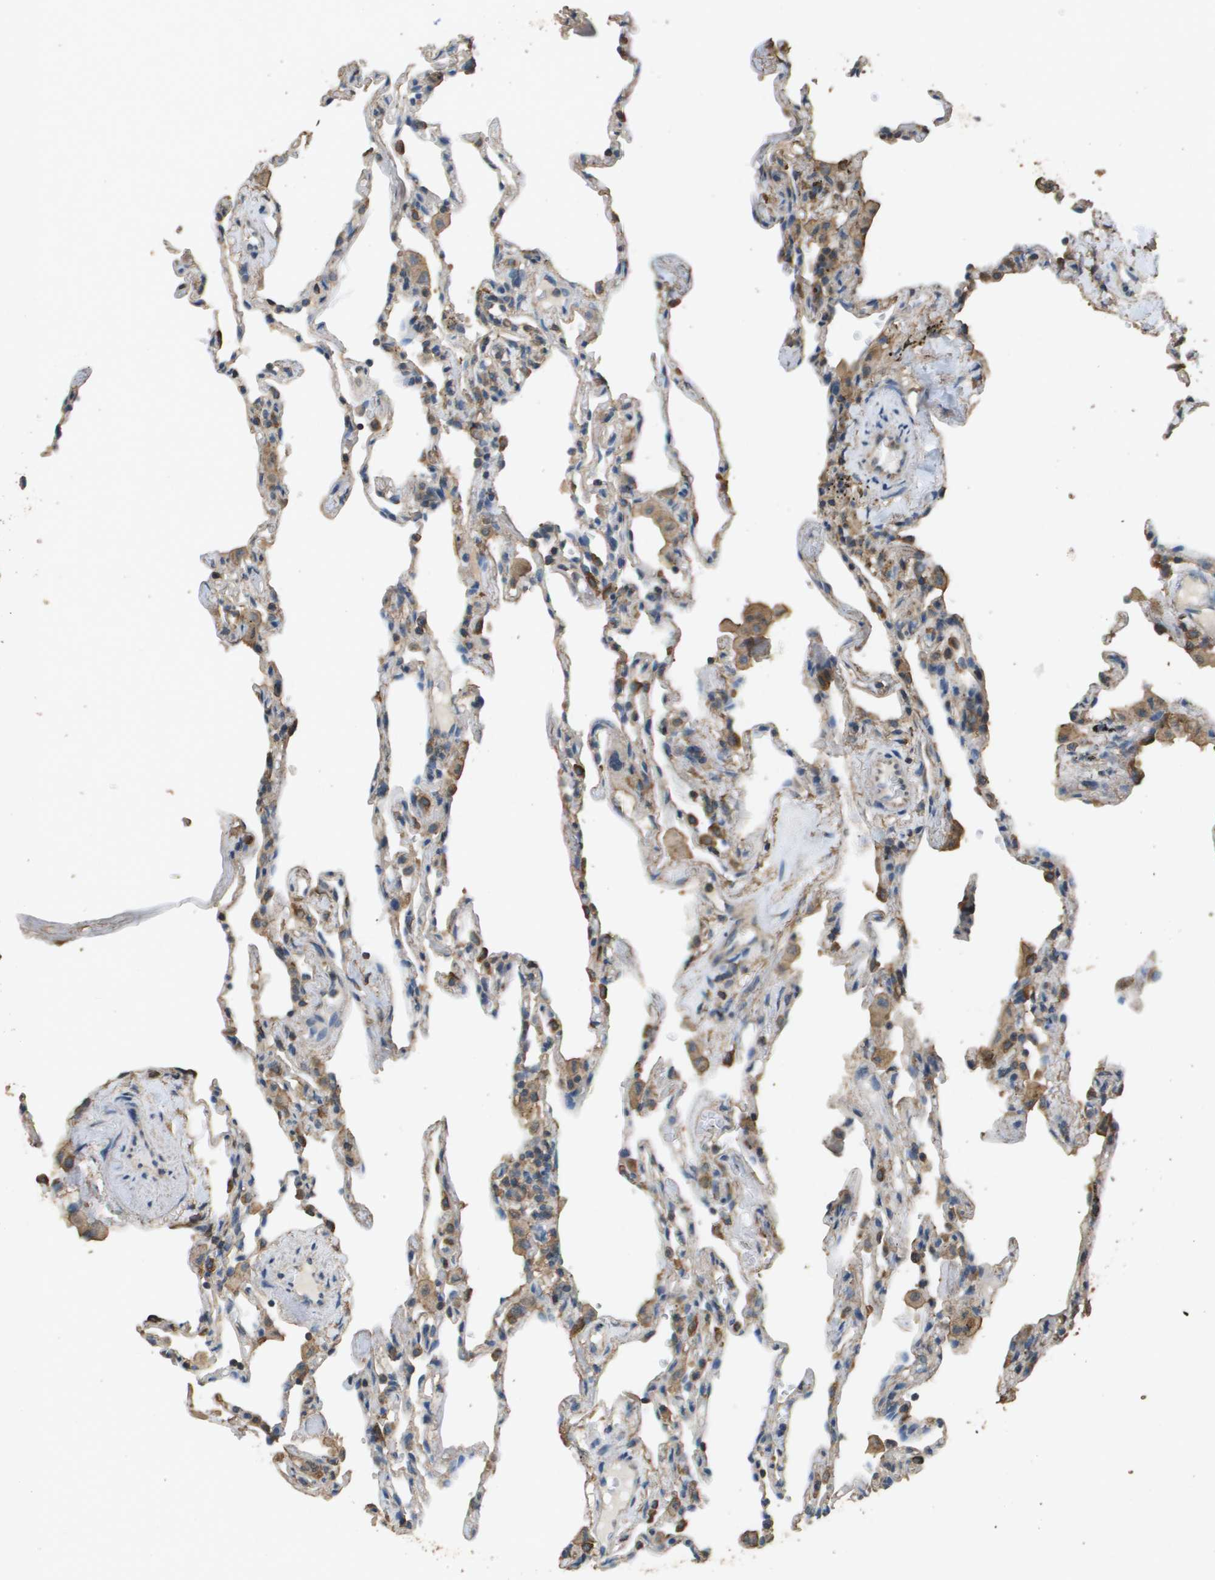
{"staining": {"intensity": "weak", "quantity": "<25%", "location": "cytoplasmic/membranous"}, "tissue": "lung", "cell_type": "Alveolar cells", "image_type": "normal", "snomed": [{"axis": "morphology", "description": "Normal tissue, NOS"}, {"axis": "topography", "description": "Lung"}], "caption": "Immunohistochemistry (IHC) of benign human lung shows no positivity in alveolar cells.", "gene": "MS4A7", "patient": {"sex": "male", "age": 59}}